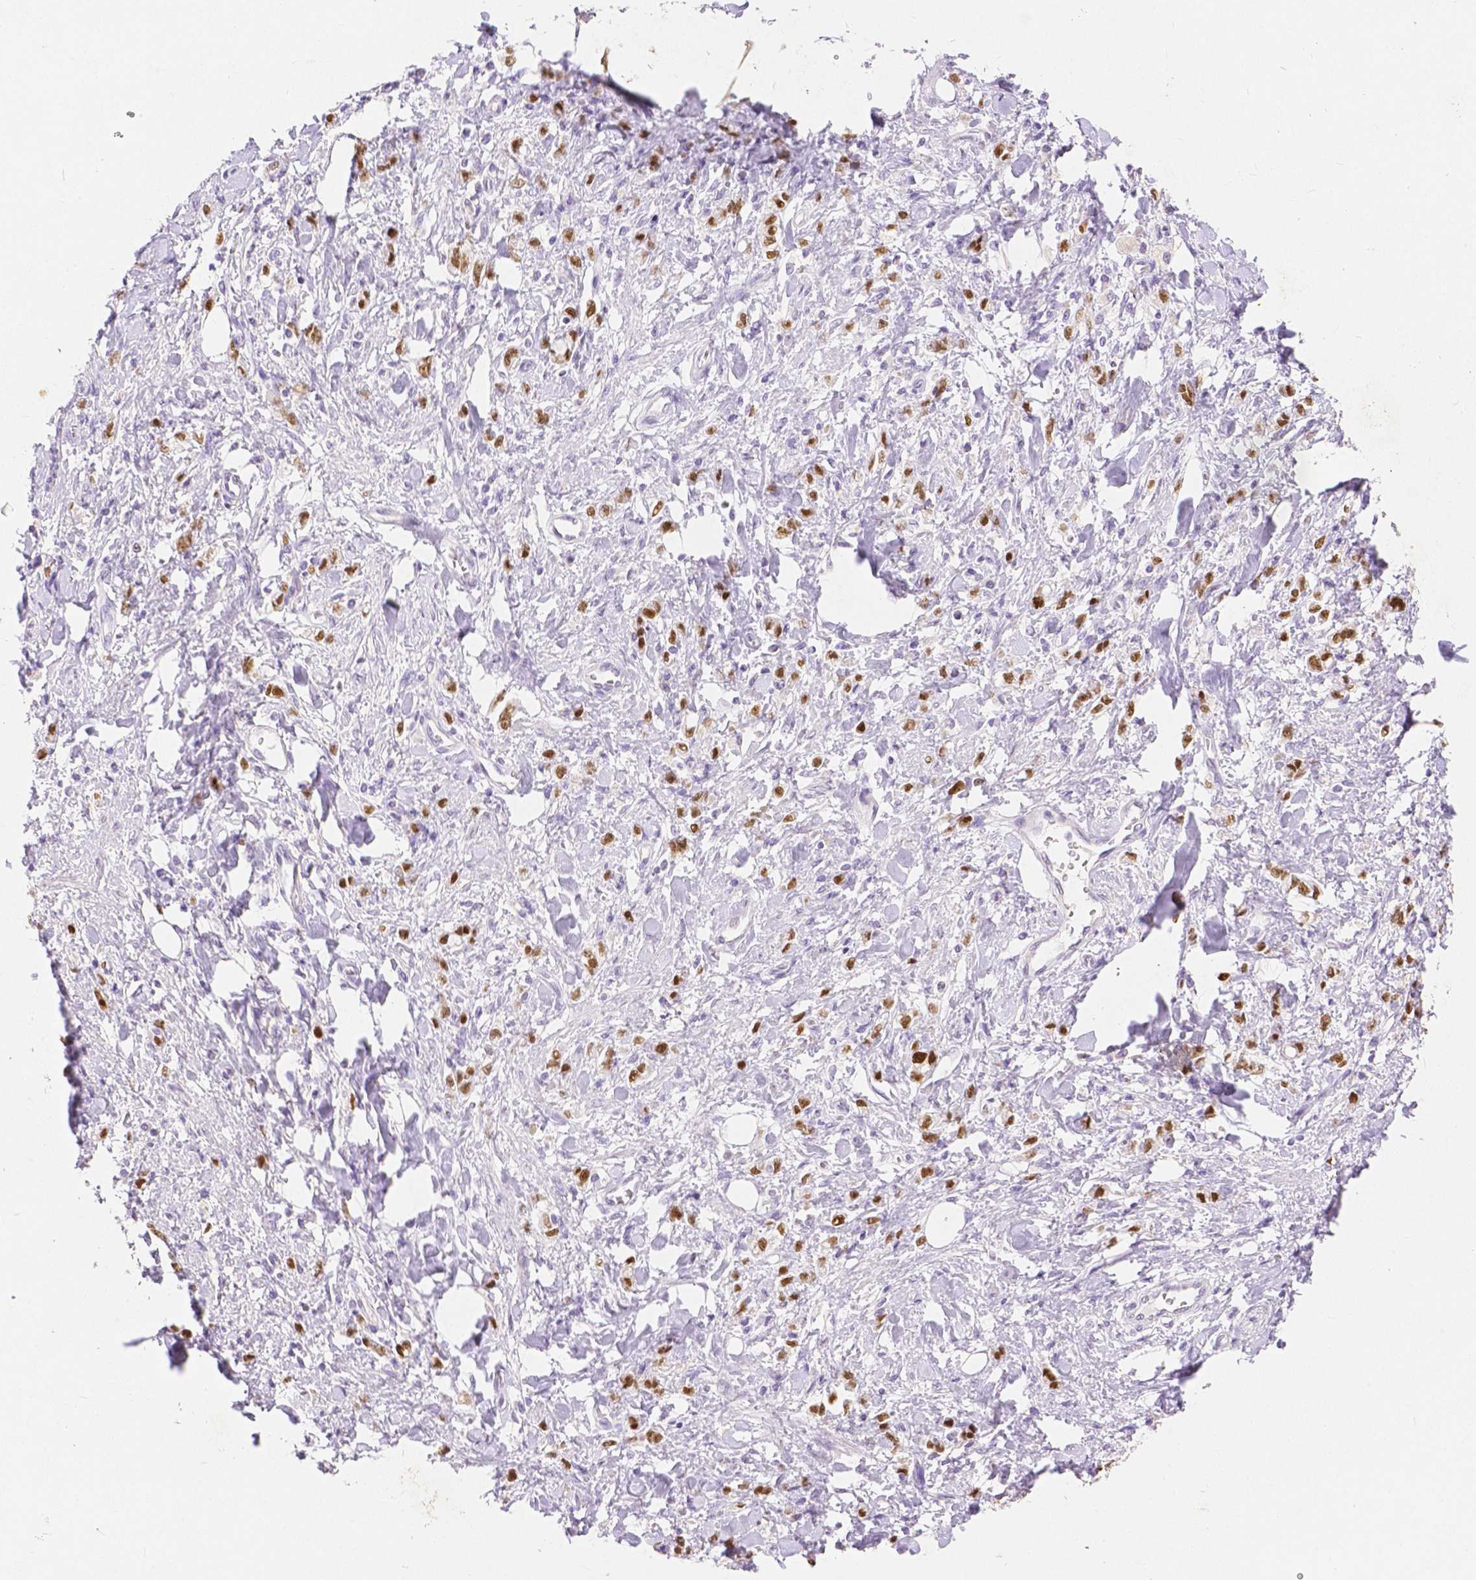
{"staining": {"intensity": "moderate", "quantity": ">75%", "location": "nuclear"}, "tissue": "stomach cancer", "cell_type": "Tumor cells", "image_type": "cancer", "snomed": [{"axis": "morphology", "description": "Adenocarcinoma, NOS"}, {"axis": "topography", "description": "Stomach"}], "caption": "IHC image of neoplastic tissue: human adenocarcinoma (stomach) stained using IHC shows medium levels of moderate protein expression localized specifically in the nuclear of tumor cells, appearing as a nuclear brown color.", "gene": "HNF1B", "patient": {"sex": "male", "age": 77}}